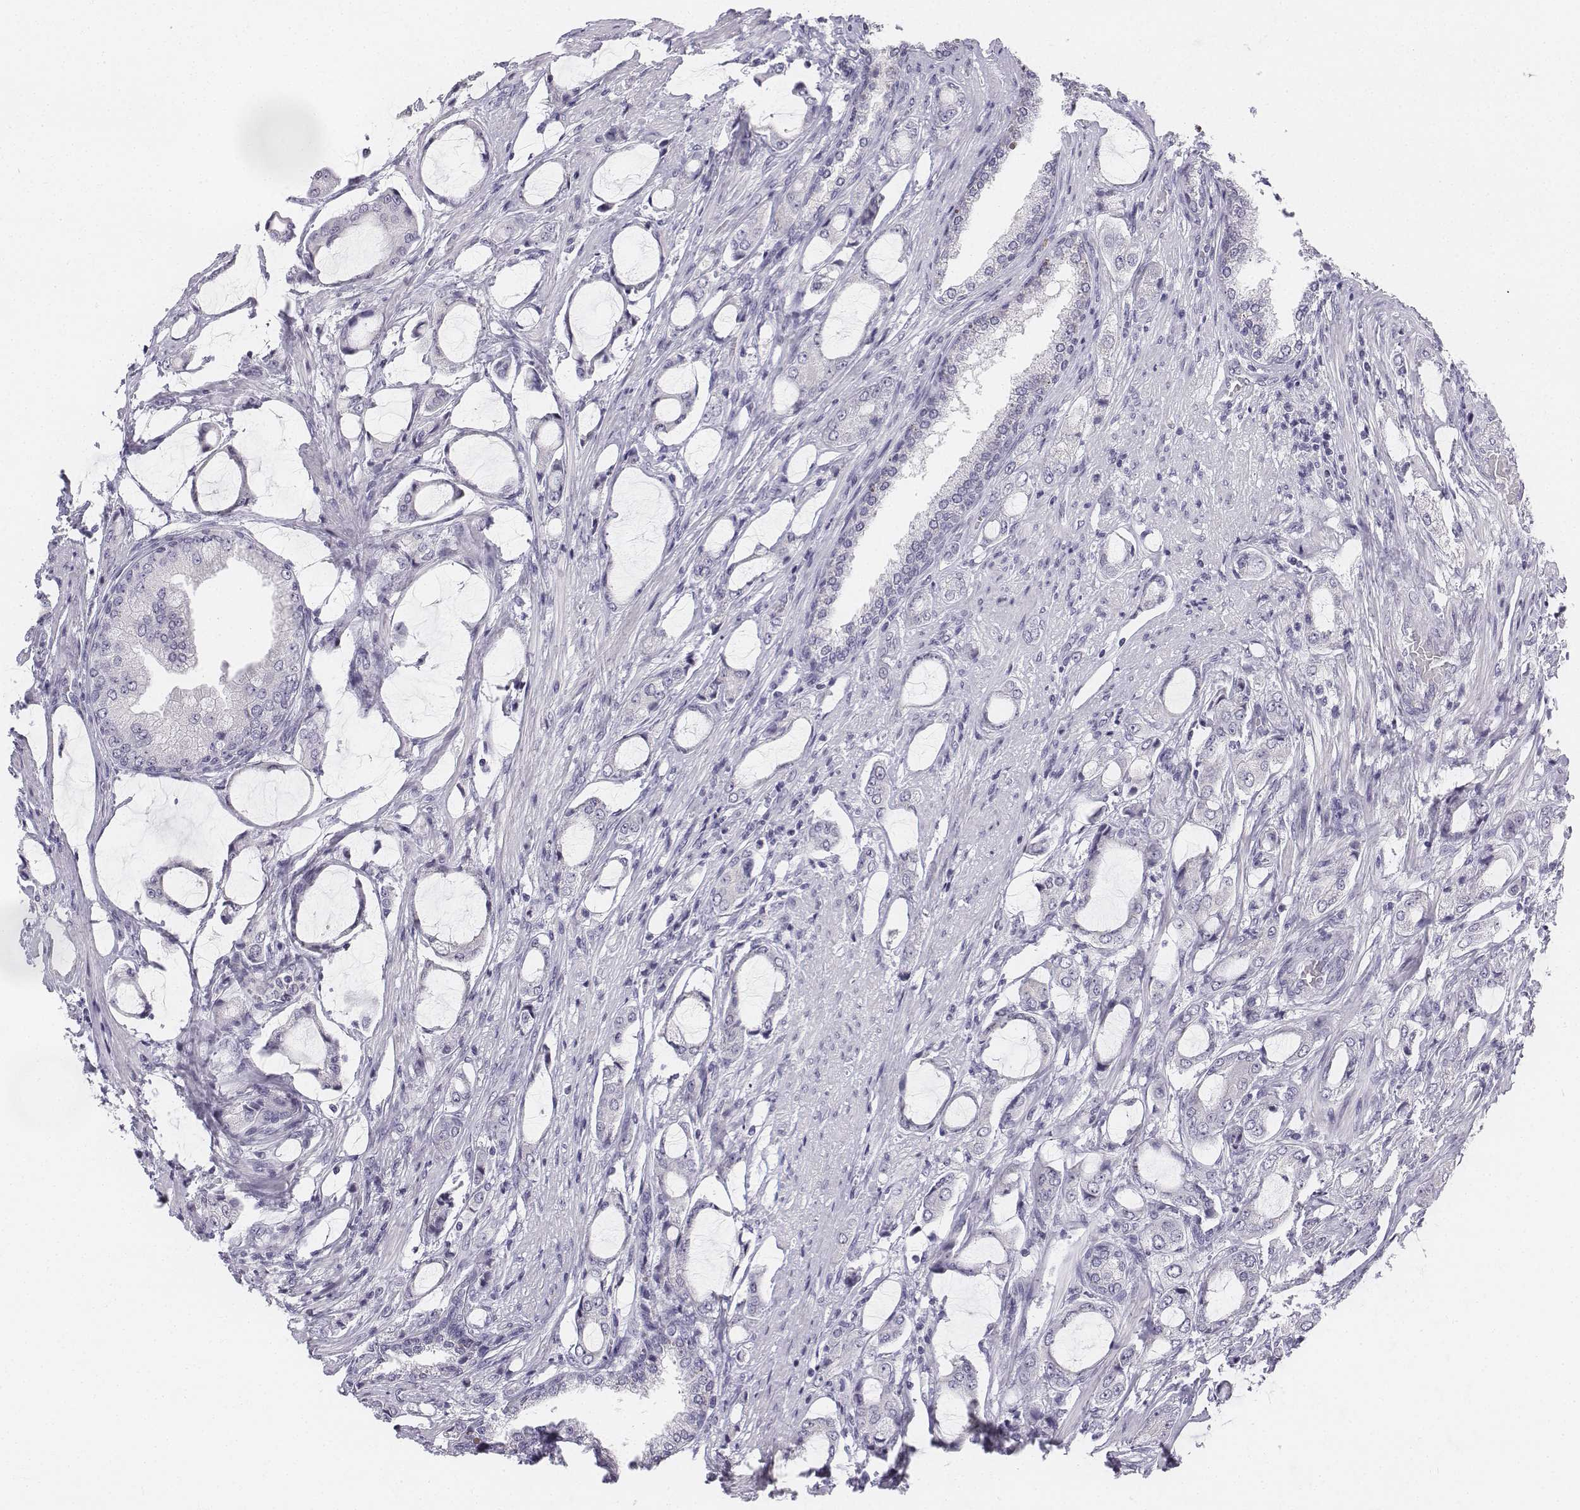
{"staining": {"intensity": "negative", "quantity": "none", "location": "none"}, "tissue": "prostate cancer", "cell_type": "Tumor cells", "image_type": "cancer", "snomed": [{"axis": "morphology", "description": "Adenocarcinoma, NOS"}, {"axis": "topography", "description": "Prostate"}], "caption": "Human prostate cancer (adenocarcinoma) stained for a protein using immunohistochemistry demonstrates no staining in tumor cells.", "gene": "UCN2", "patient": {"sex": "male", "age": 63}}